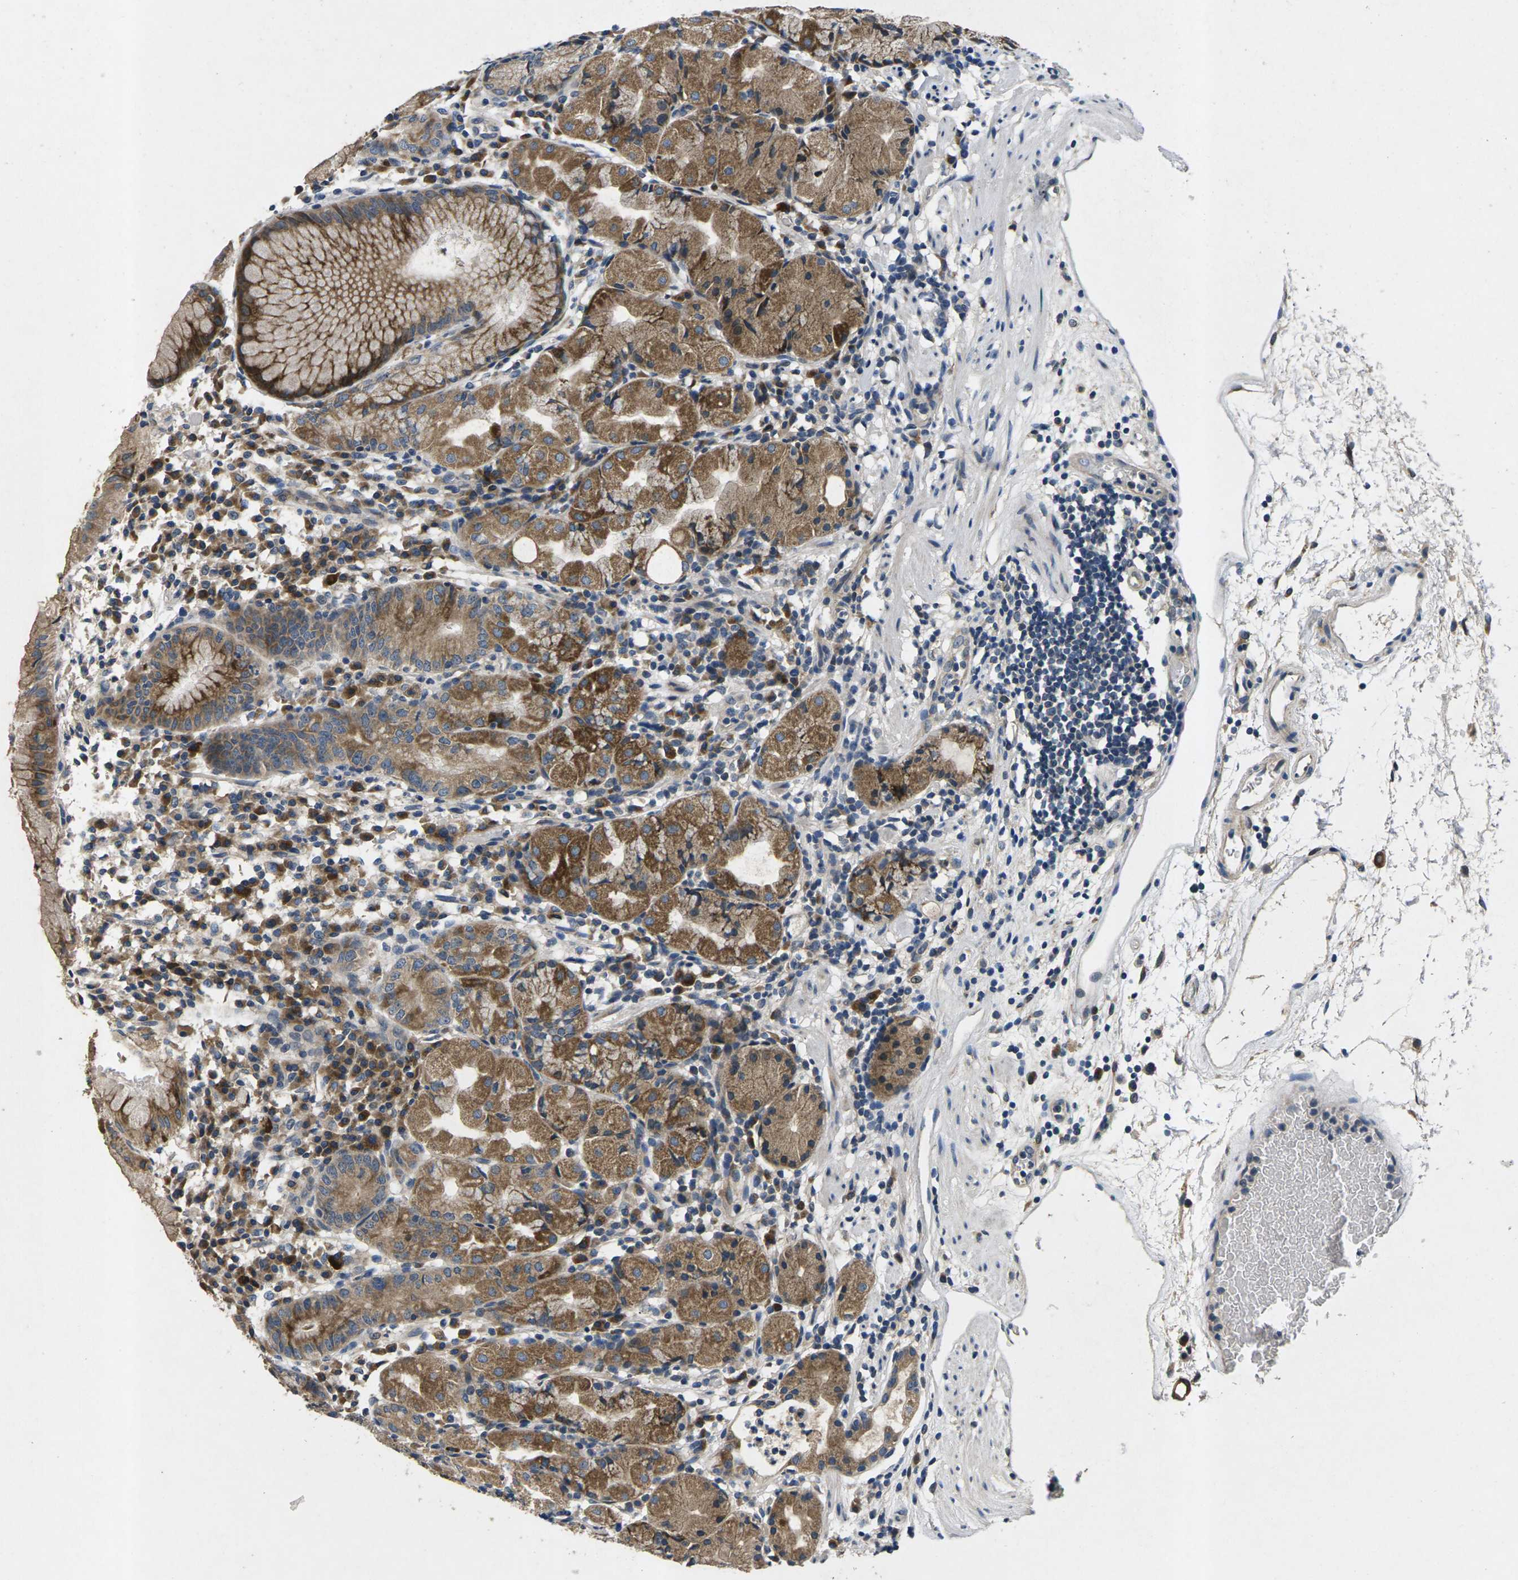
{"staining": {"intensity": "moderate", "quantity": ">75%", "location": "cytoplasmic/membranous"}, "tissue": "stomach", "cell_type": "Glandular cells", "image_type": "normal", "snomed": [{"axis": "morphology", "description": "Normal tissue, NOS"}, {"axis": "topography", "description": "Stomach"}, {"axis": "topography", "description": "Stomach, lower"}], "caption": "This image demonstrates benign stomach stained with immunohistochemistry to label a protein in brown. The cytoplasmic/membranous of glandular cells show moderate positivity for the protein. Nuclei are counter-stained blue.", "gene": "ERGIC3", "patient": {"sex": "female", "age": 75}}